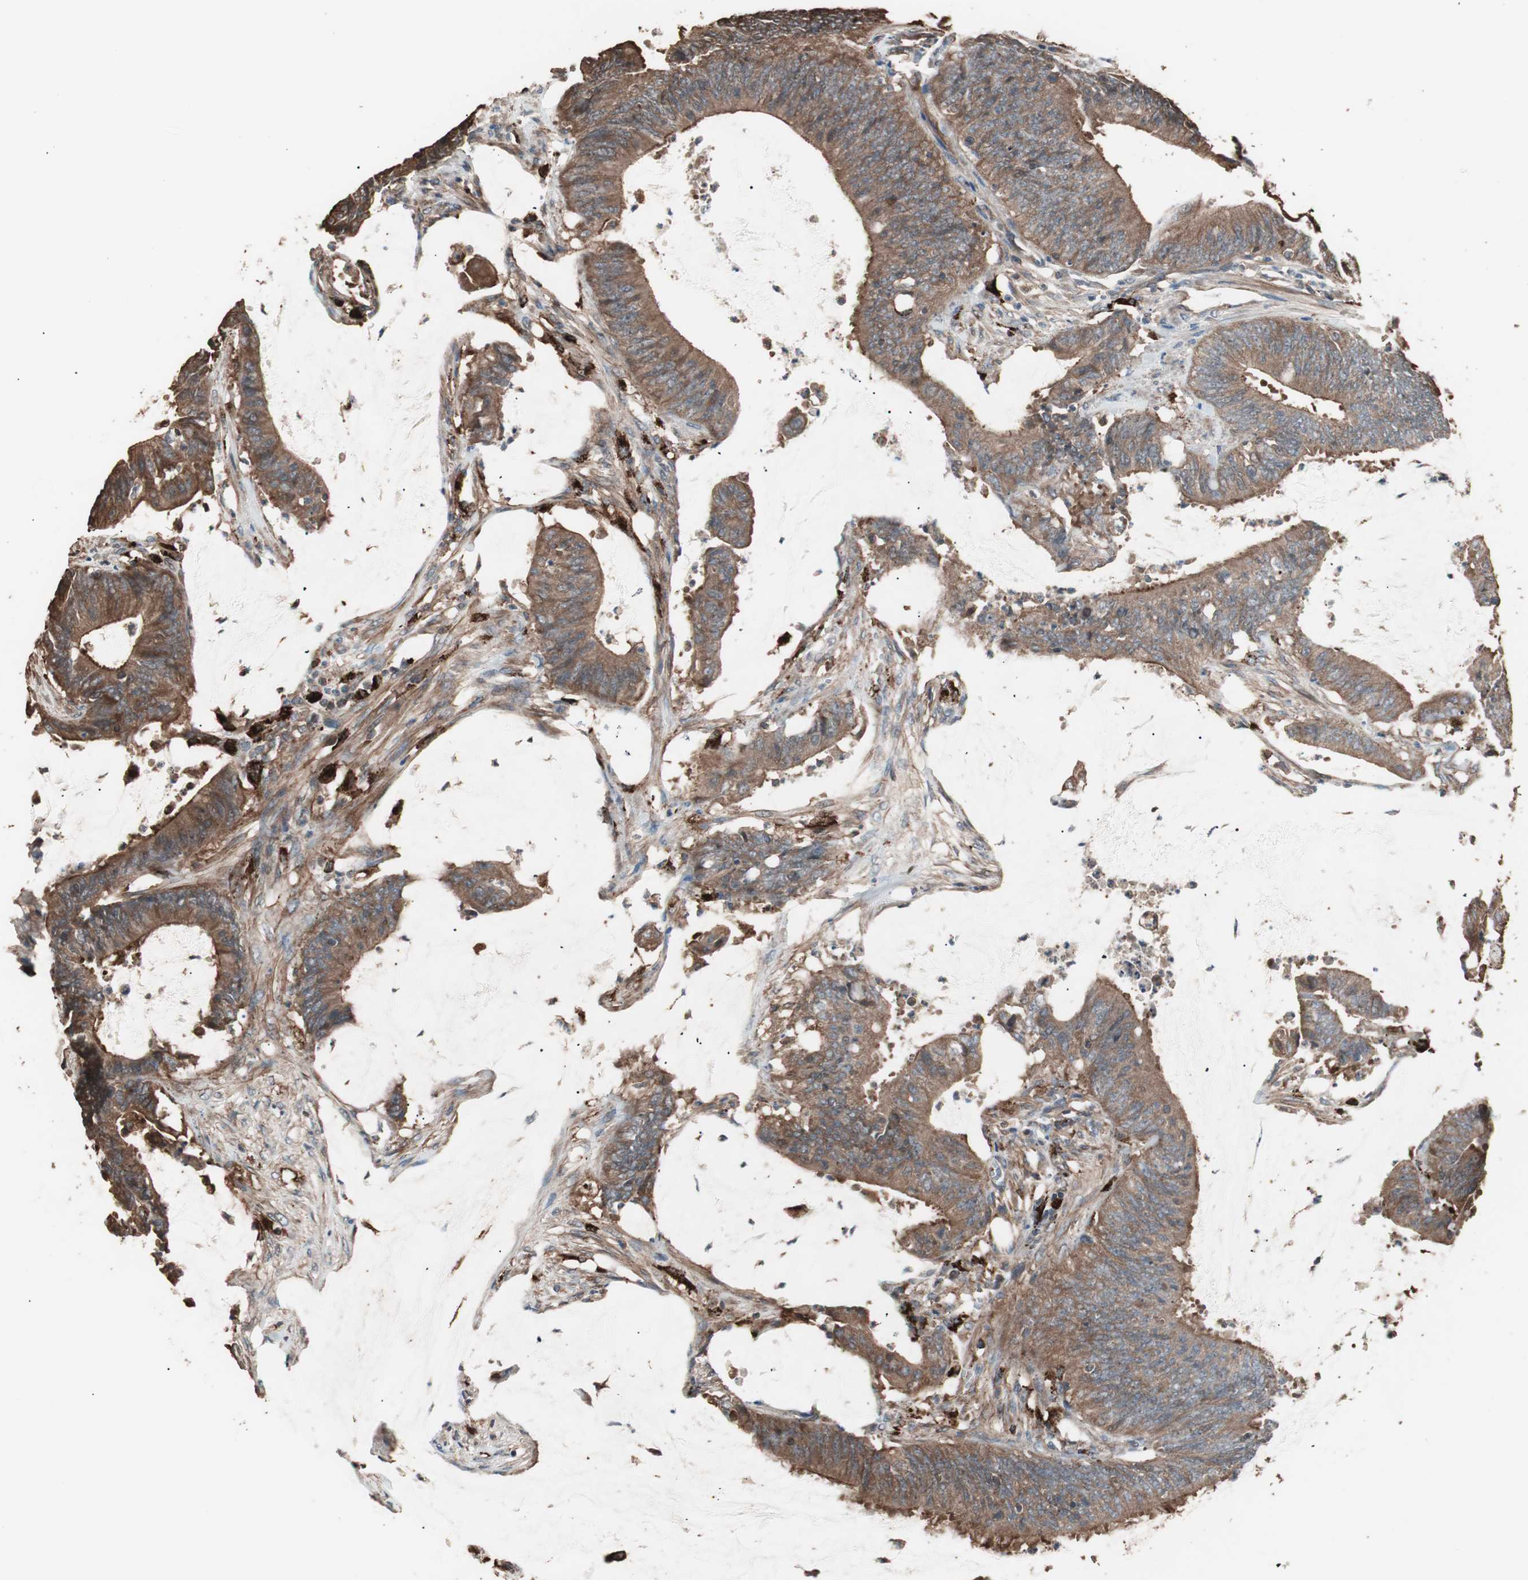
{"staining": {"intensity": "moderate", "quantity": ">75%", "location": "cytoplasmic/membranous"}, "tissue": "colorectal cancer", "cell_type": "Tumor cells", "image_type": "cancer", "snomed": [{"axis": "morphology", "description": "Adenocarcinoma, NOS"}, {"axis": "topography", "description": "Rectum"}], "caption": "Moderate cytoplasmic/membranous protein expression is seen in about >75% of tumor cells in colorectal adenocarcinoma.", "gene": "CCT3", "patient": {"sex": "female", "age": 66}}